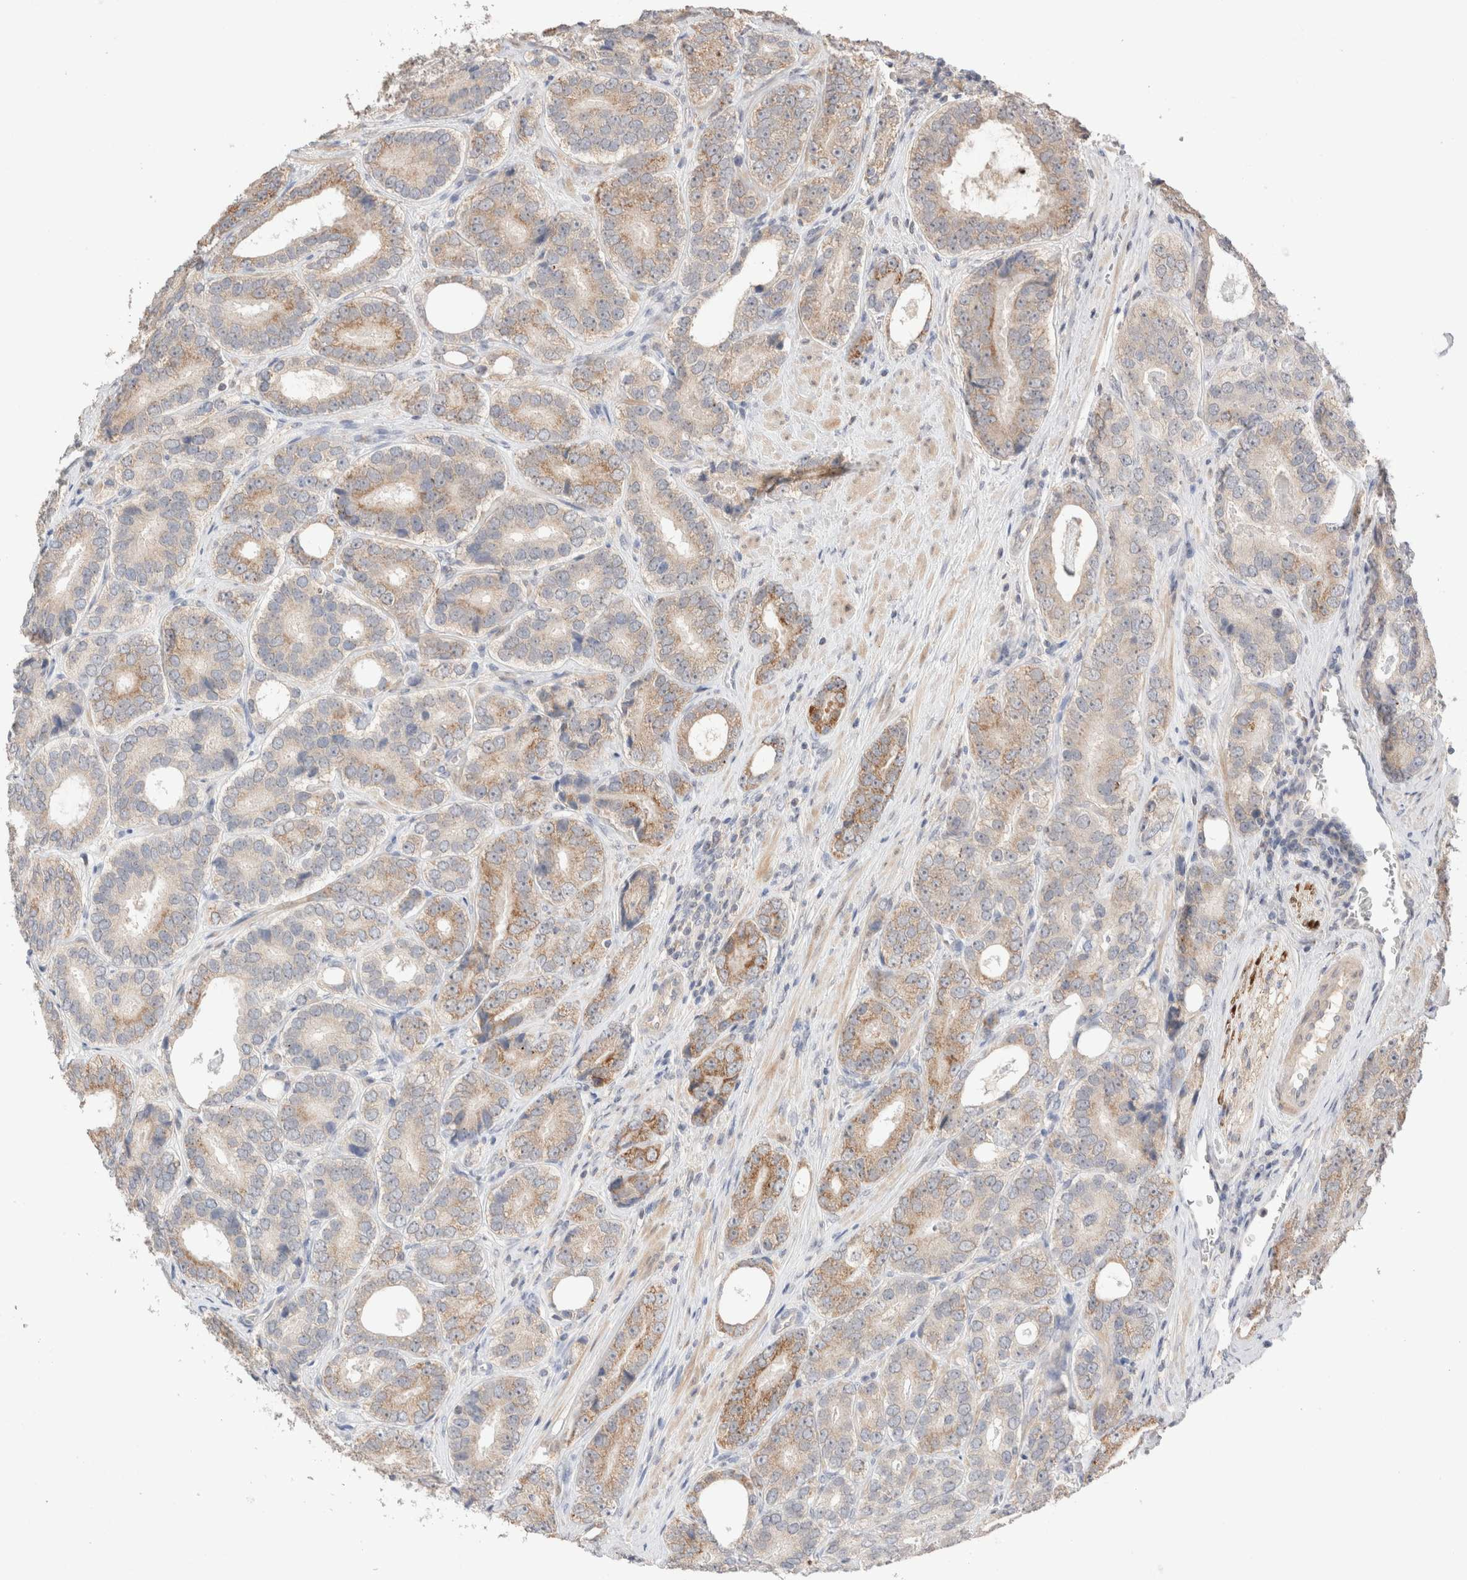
{"staining": {"intensity": "moderate", "quantity": "25%-75%", "location": "cytoplasmic/membranous"}, "tissue": "prostate cancer", "cell_type": "Tumor cells", "image_type": "cancer", "snomed": [{"axis": "morphology", "description": "Adenocarcinoma, High grade"}, {"axis": "topography", "description": "Prostate"}], "caption": "Immunohistochemical staining of prostate high-grade adenocarcinoma demonstrates moderate cytoplasmic/membranous protein positivity in about 25%-75% of tumor cells. (DAB (3,3'-diaminobenzidine) IHC with brightfield microscopy, high magnification).", "gene": "TRIM41", "patient": {"sex": "male", "age": 56}}